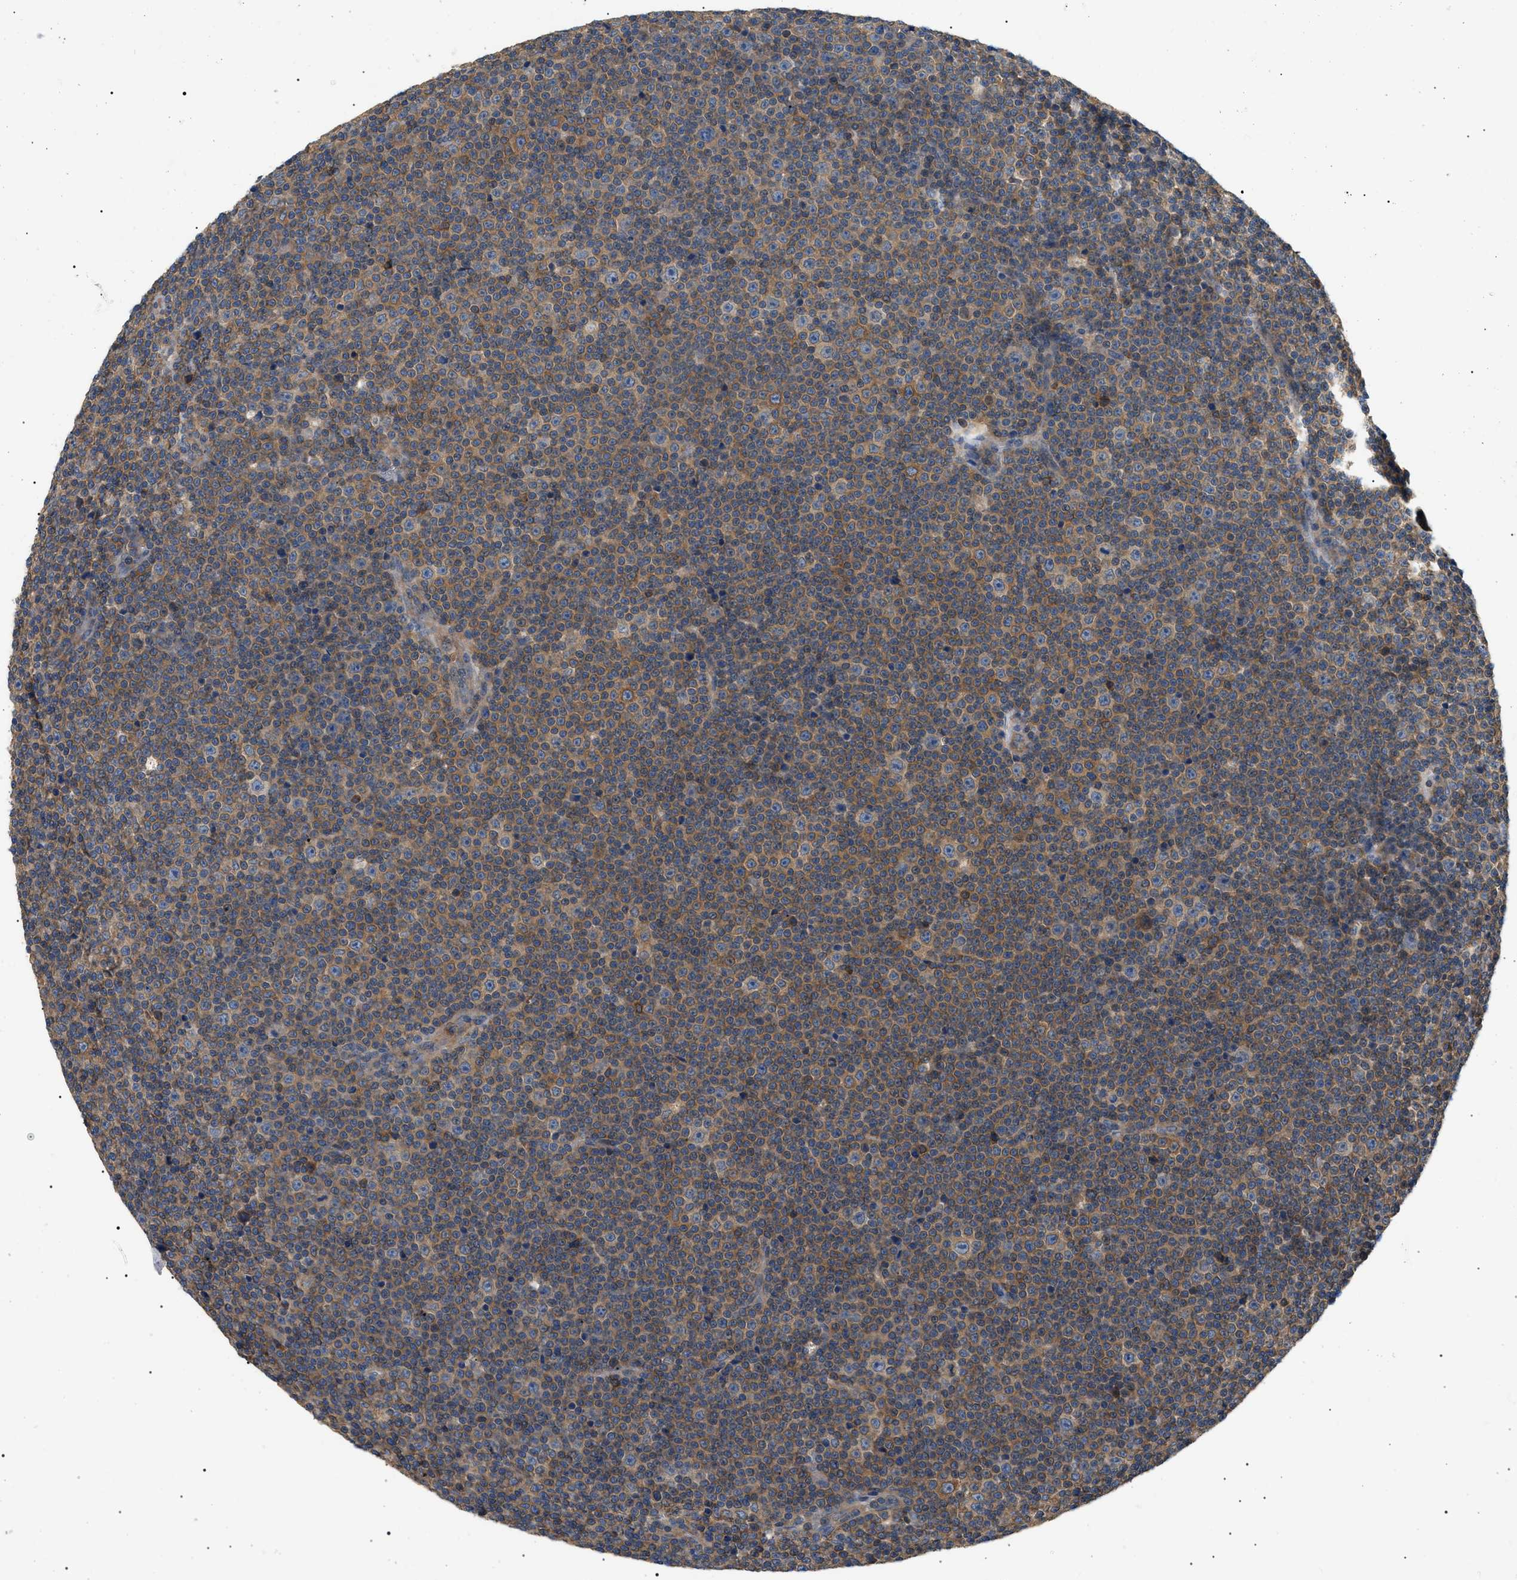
{"staining": {"intensity": "moderate", "quantity": "<25%", "location": "cytoplasmic/membranous"}, "tissue": "lymphoma", "cell_type": "Tumor cells", "image_type": "cancer", "snomed": [{"axis": "morphology", "description": "Malignant lymphoma, non-Hodgkin's type, Low grade"}, {"axis": "topography", "description": "Lymph node"}], "caption": "An immunohistochemistry histopathology image of tumor tissue is shown. Protein staining in brown labels moderate cytoplasmic/membranous positivity in lymphoma within tumor cells.", "gene": "PPM1B", "patient": {"sex": "female", "age": 67}}